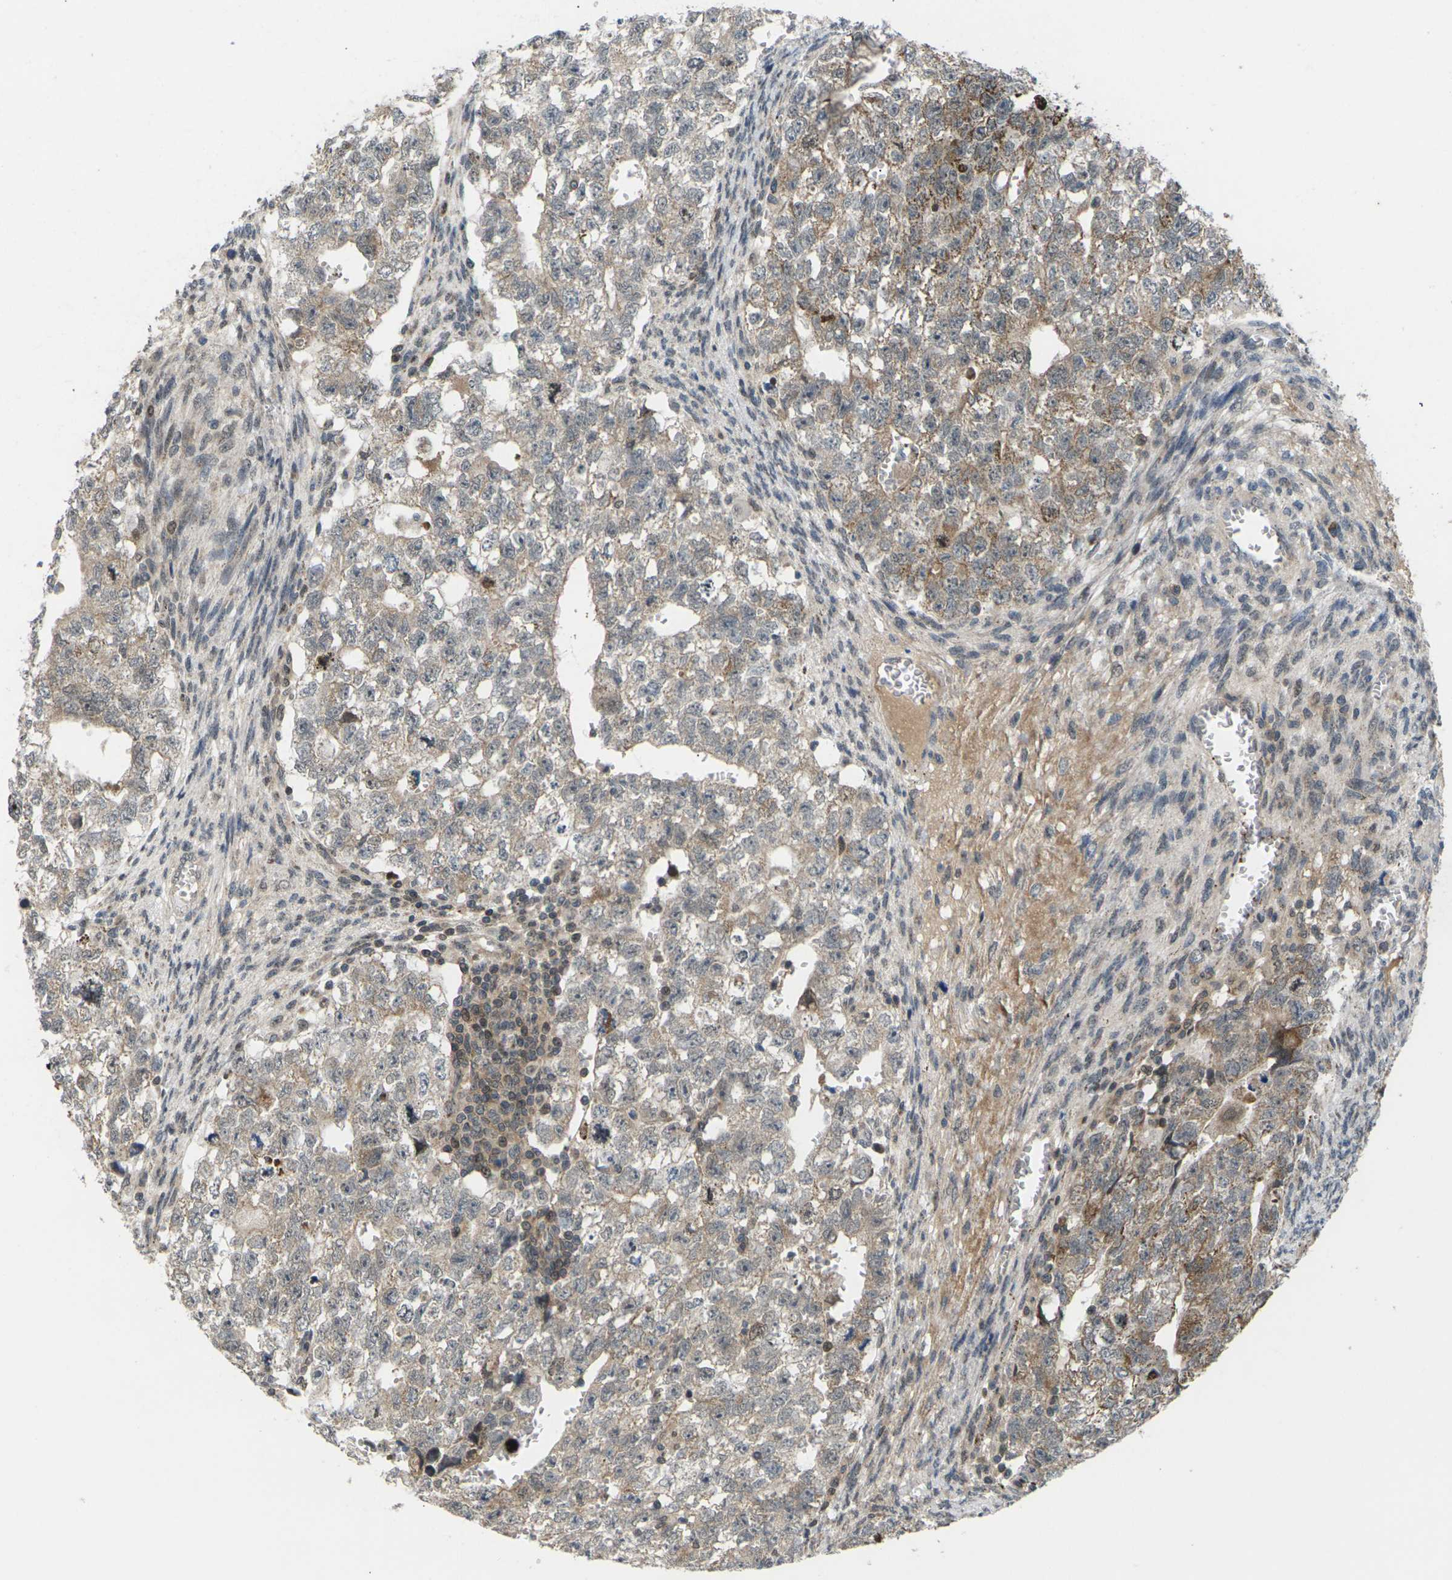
{"staining": {"intensity": "weak", "quantity": "25%-75%", "location": "cytoplasmic/membranous"}, "tissue": "testis cancer", "cell_type": "Tumor cells", "image_type": "cancer", "snomed": [{"axis": "morphology", "description": "Seminoma, NOS"}, {"axis": "morphology", "description": "Carcinoma, Embryonal, NOS"}, {"axis": "topography", "description": "Testis"}], "caption": "Immunohistochemistry (IHC) histopathology image of neoplastic tissue: human testis seminoma stained using IHC exhibits low levels of weak protein expression localized specifically in the cytoplasmic/membranous of tumor cells, appearing as a cytoplasmic/membranous brown color.", "gene": "RPS6KA3", "patient": {"sex": "male", "age": 38}}